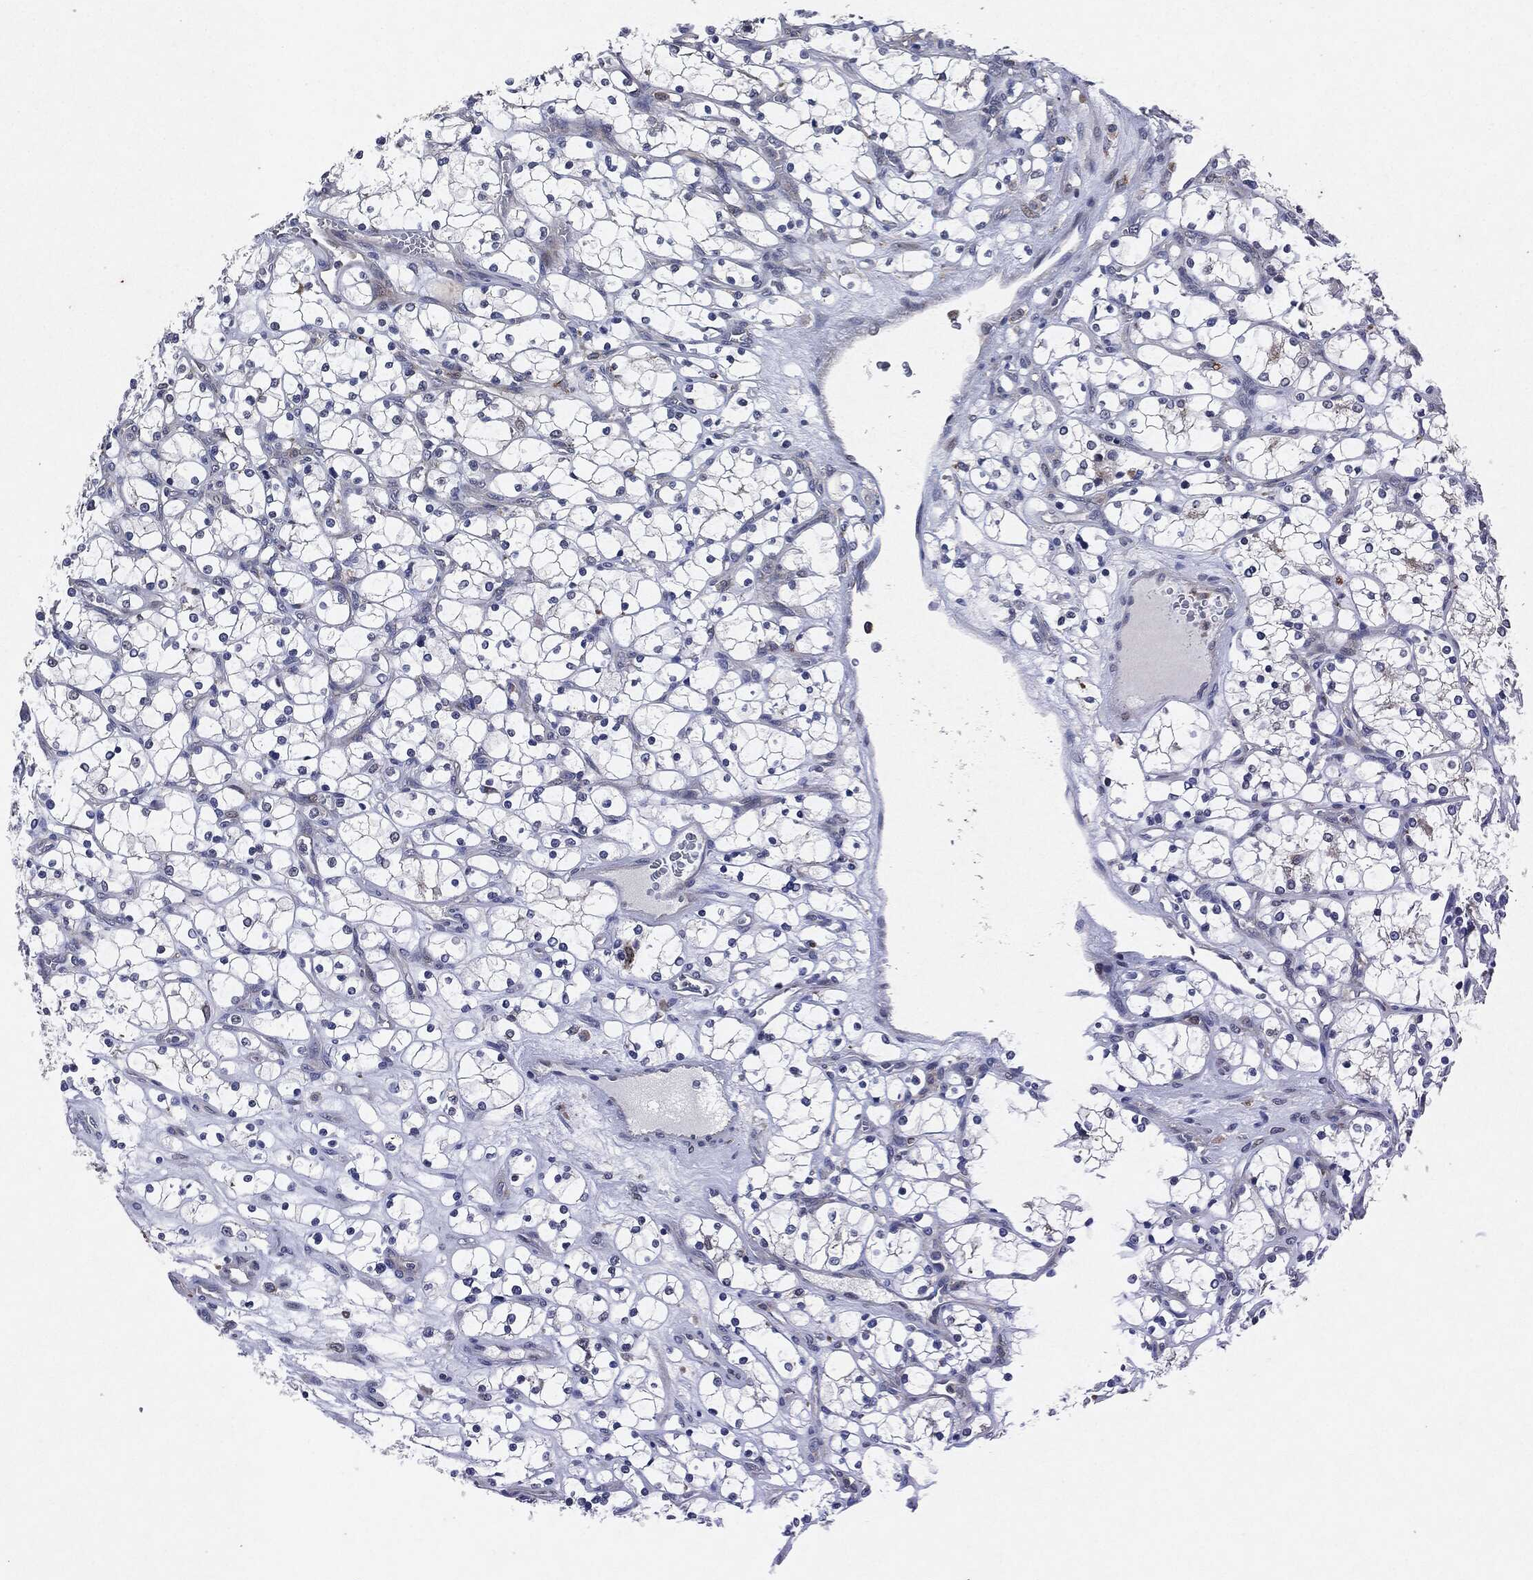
{"staining": {"intensity": "negative", "quantity": "none", "location": "none"}, "tissue": "renal cancer", "cell_type": "Tumor cells", "image_type": "cancer", "snomed": [{"axis": "morphology", "description": "Adenocarcinoma, NOS"}, {"axis": "topography", "description": "Kidney"}], "caption": "DAB immunohistochemical staining of human renal cancer (adenocarcinoma) shows no significant positivity in tumor cells.", "gene": "SLC31A2", "patient": {"sex": "female", "age": 69}}